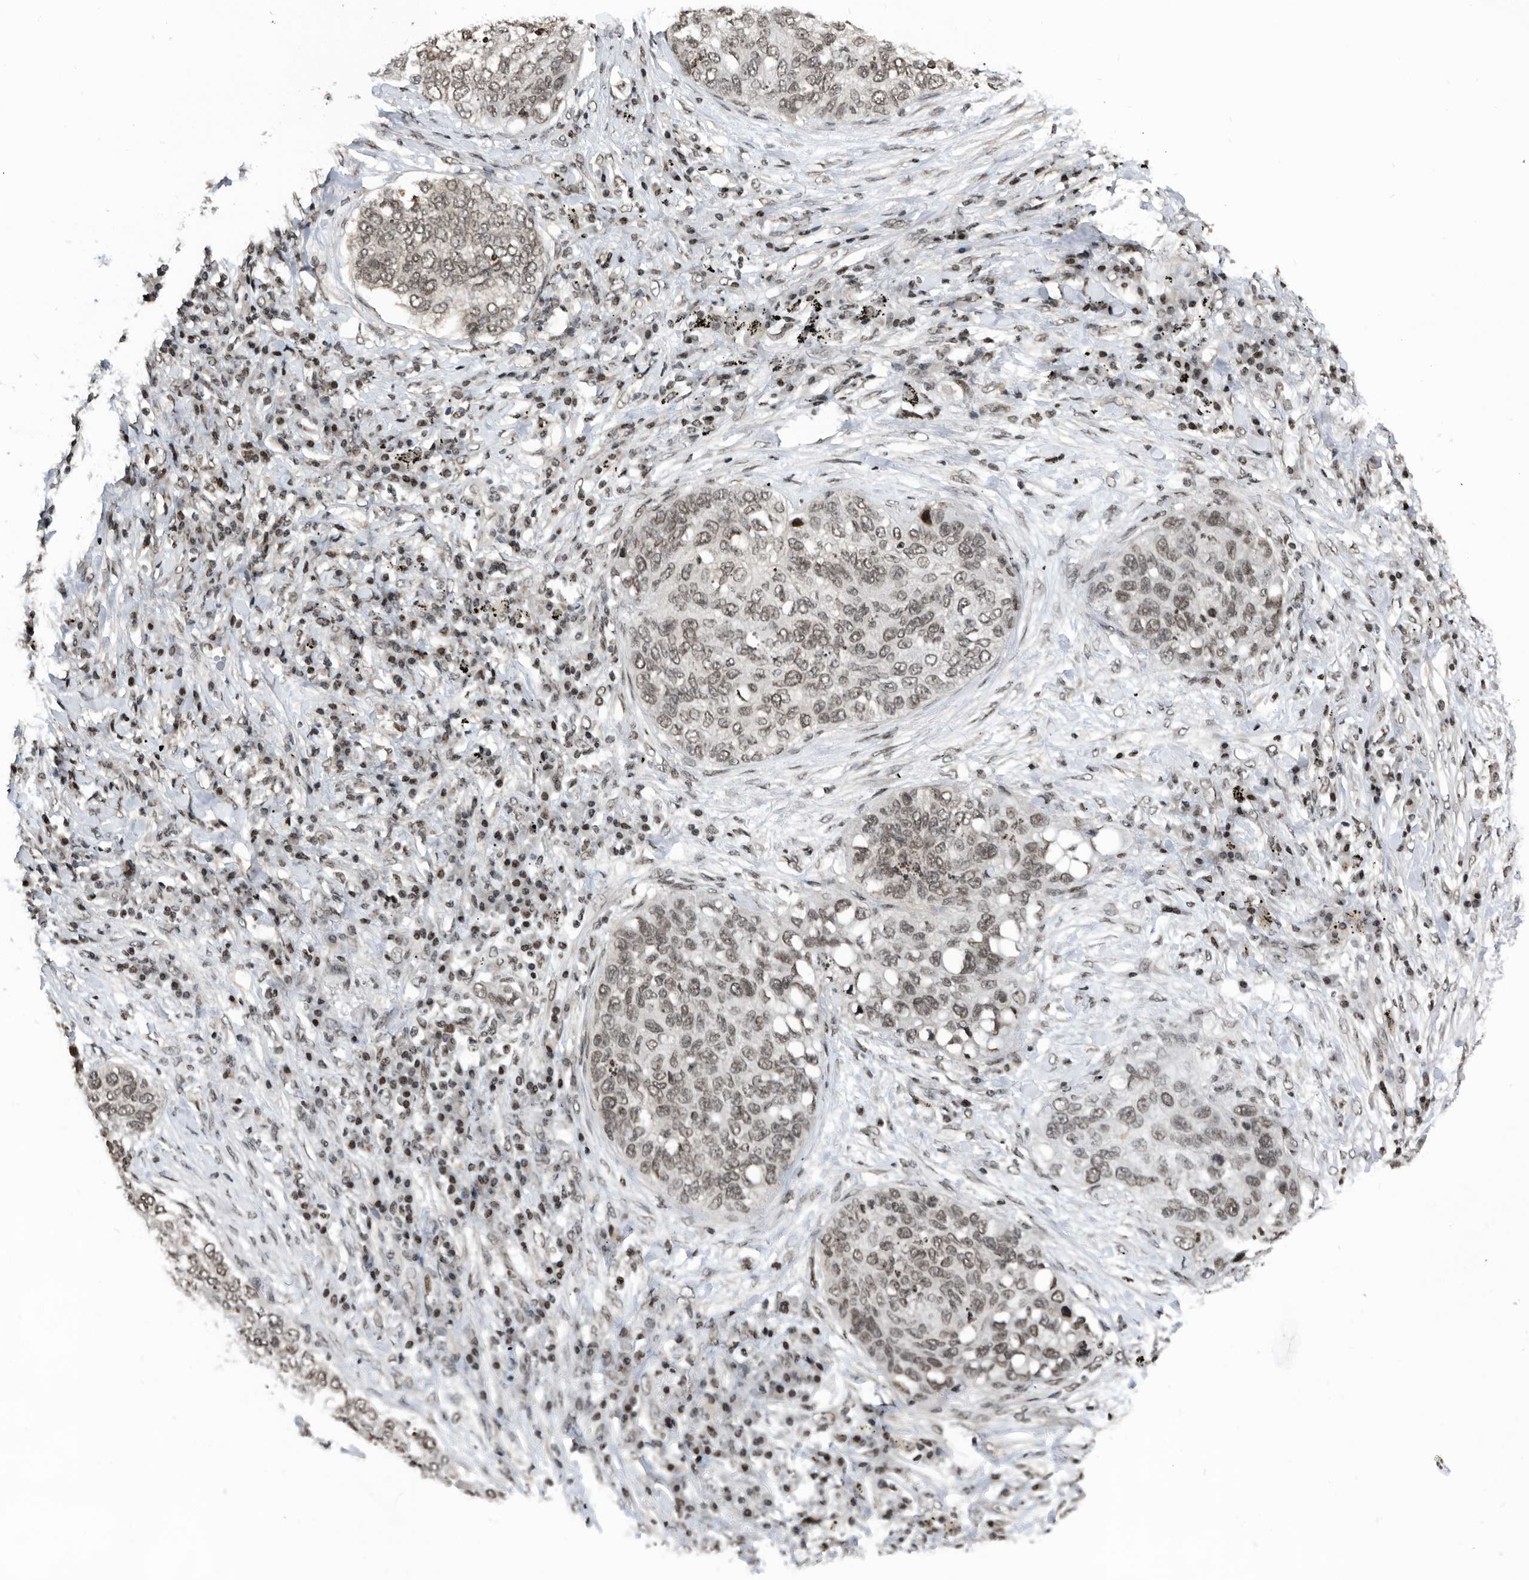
{"staining": {"intensity": "weak", "quantity": ">75%", "location": "nuclear"}, "tissue": "lung cancer", "cell_type": "Tumor cells", "image_type": "cancer", "snomed": [{"axis": "morphology", "description": "Squamous cell carcinoma, NOS"}, {"axis": "topography", "description": "Lung"}], "caption": "Protein expression analysis of lung cancer (squamous cell carcinoma) shows weak nuclear positivity in about >75% of tumor cells.", "gene": "SNRNP48", "patient": {"sex": "female", "age": 63}}